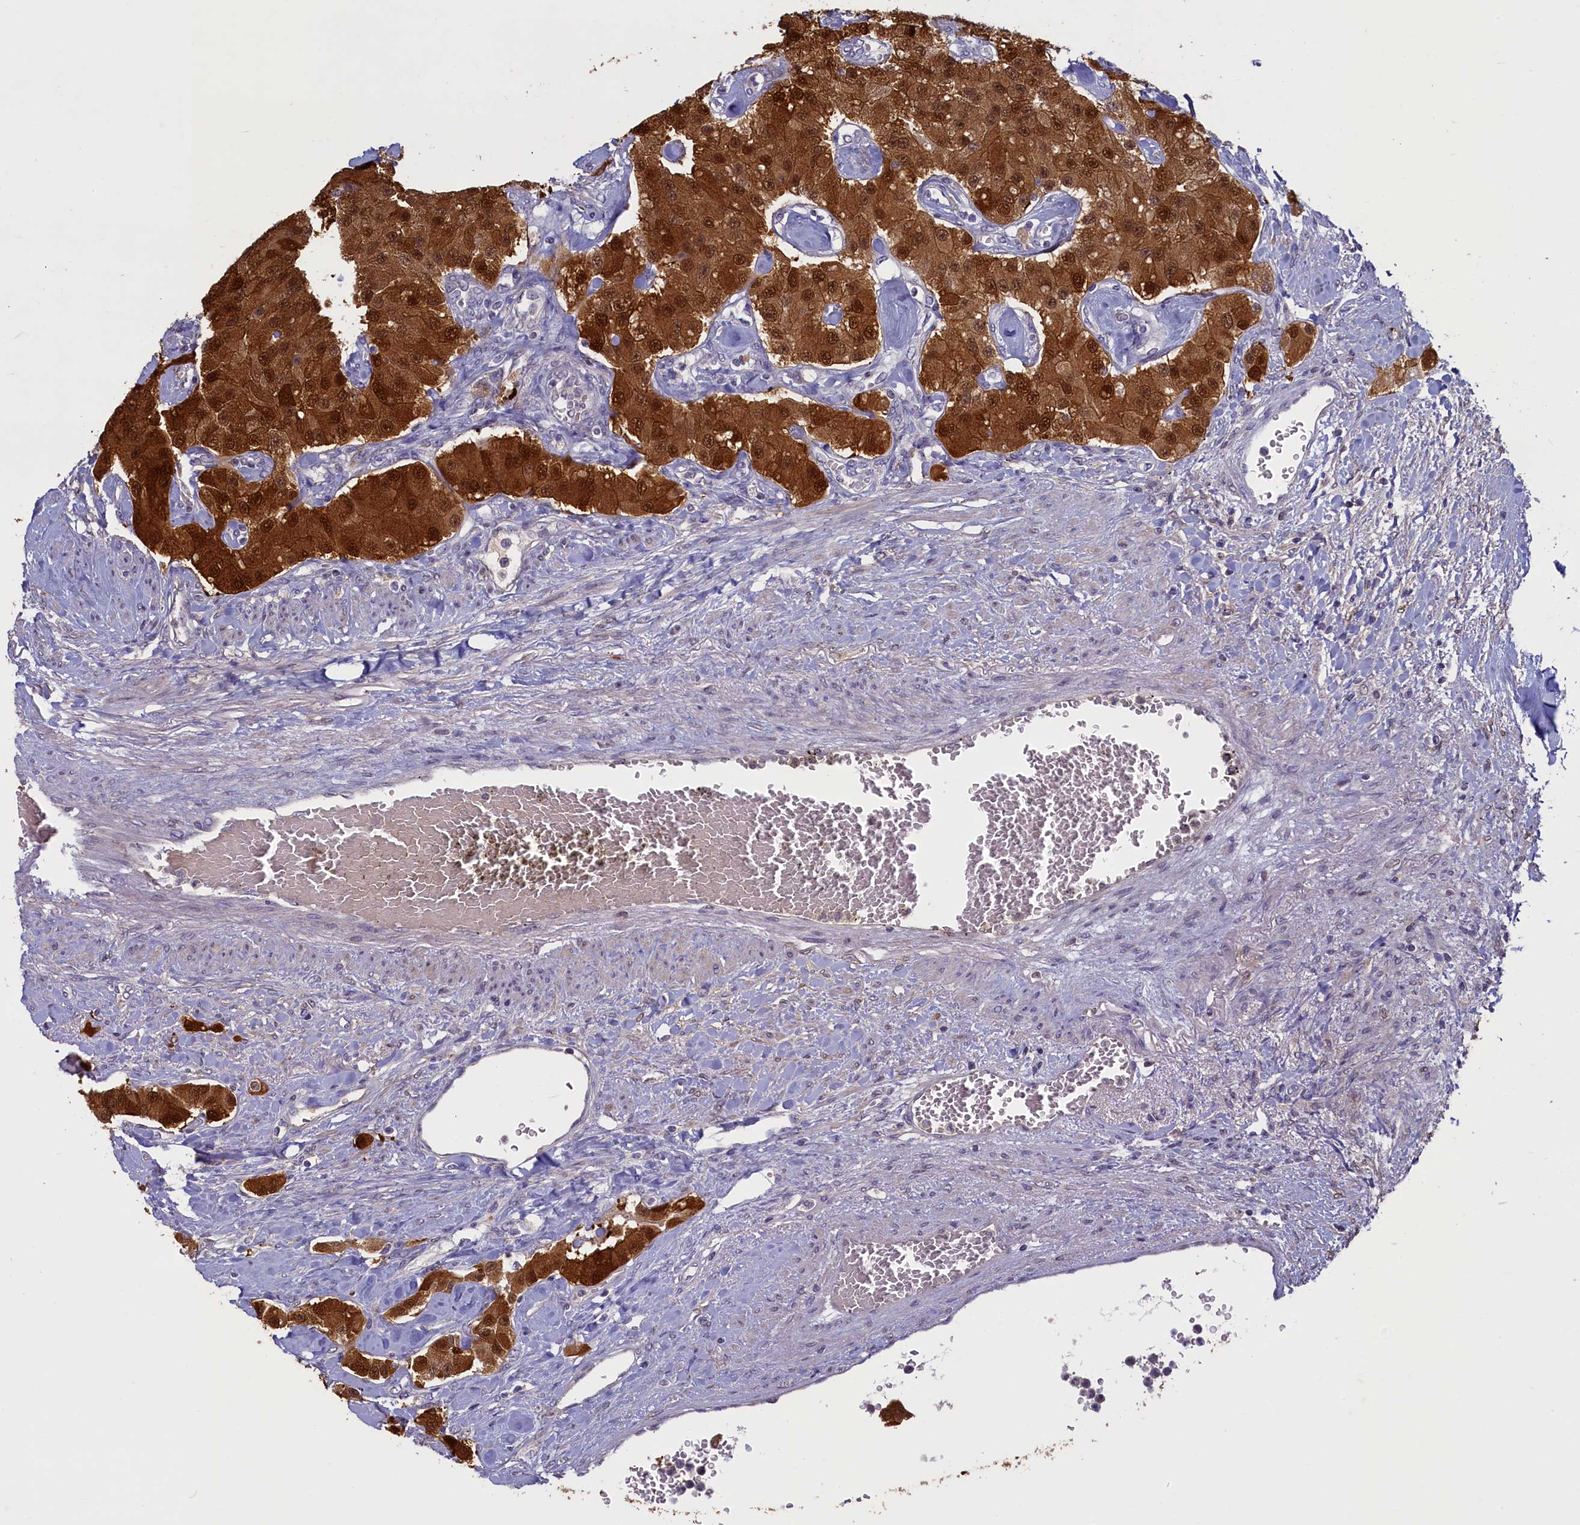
{"staining": {"intensity": "strong", "quantity": ">75%", "location": "cytoplasmic/membranous,nuclear"}, "tissue": "carcinoid", "cell_type": "Tumor cells", "image_type": "cancer", "snomed": [{"axis": "morphology", "description": "Carcinoid, malignant, NOS"}, {"axis": "topography", "description": "Pancreas"}], "caption": "An immunohistochemistry histopathology image of tumor tissue is shown. Protein staining in brown highlights strong cytoplasmic/membranous and nuclear positivity in carcinoid (malignant) within tumor cells.", "gene": "UCHL3", "patient": {"sex": "male", "age": 41}}